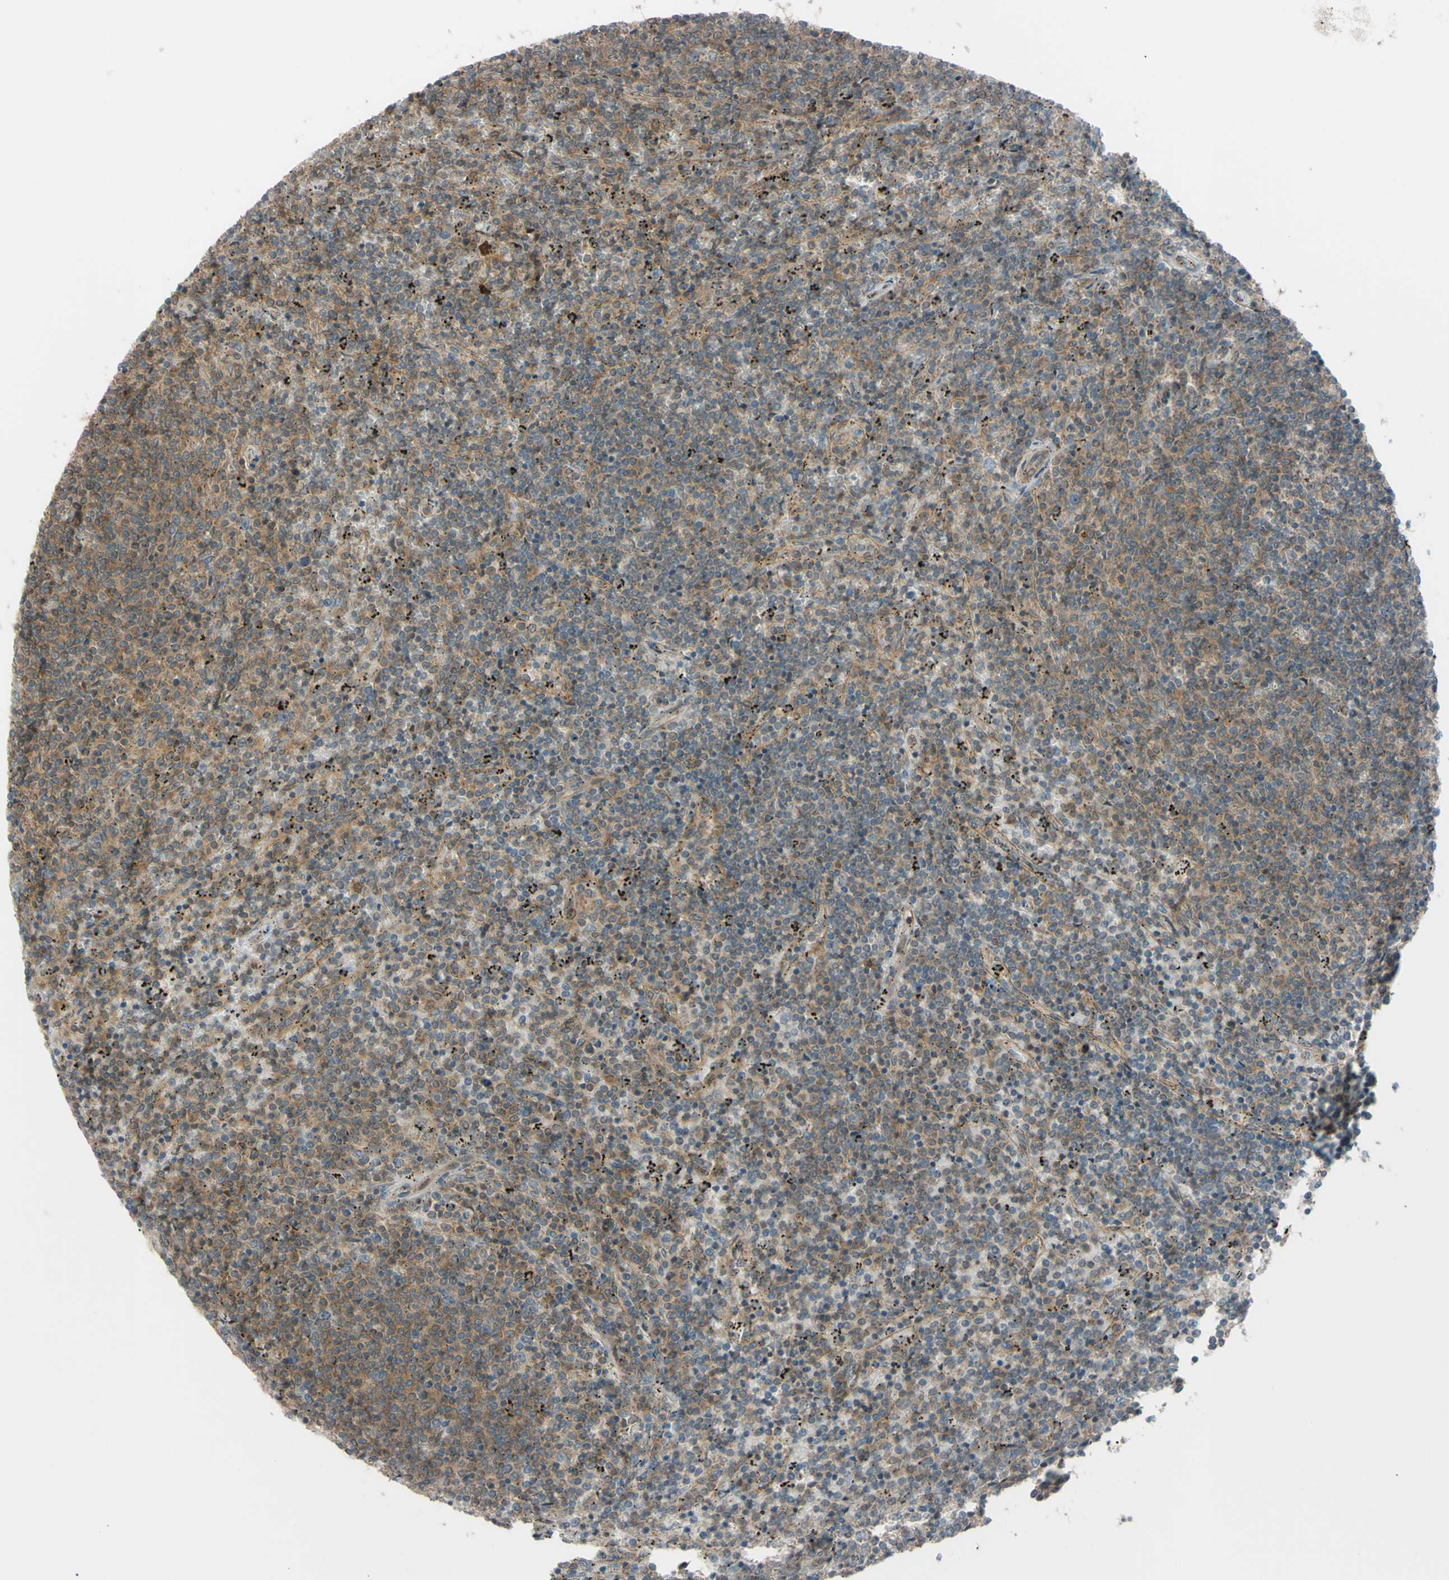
{"staining": {"intensity": "weak", "quantity": "25%-75%", "location": "cytoplasmic/membranous"}, "tissue": "lymphoma", "cell_type": "Tumor cells", "image_type": "cancer", "snomed": [{"axis": "morphology", "description": "Malignant lymphoma, non-Hodgkin's type, Low grade"}, {"axis": "topography", "description": "Spleen"}], "caption": "Immunohistochemical staining of lymphoma shows low levels of weak cytoplasmic/membranous protein positivity in approximately 25%-75% of tumor cells.", "gene": "FLII", "patient": {"sex": "female", "age": 50}}